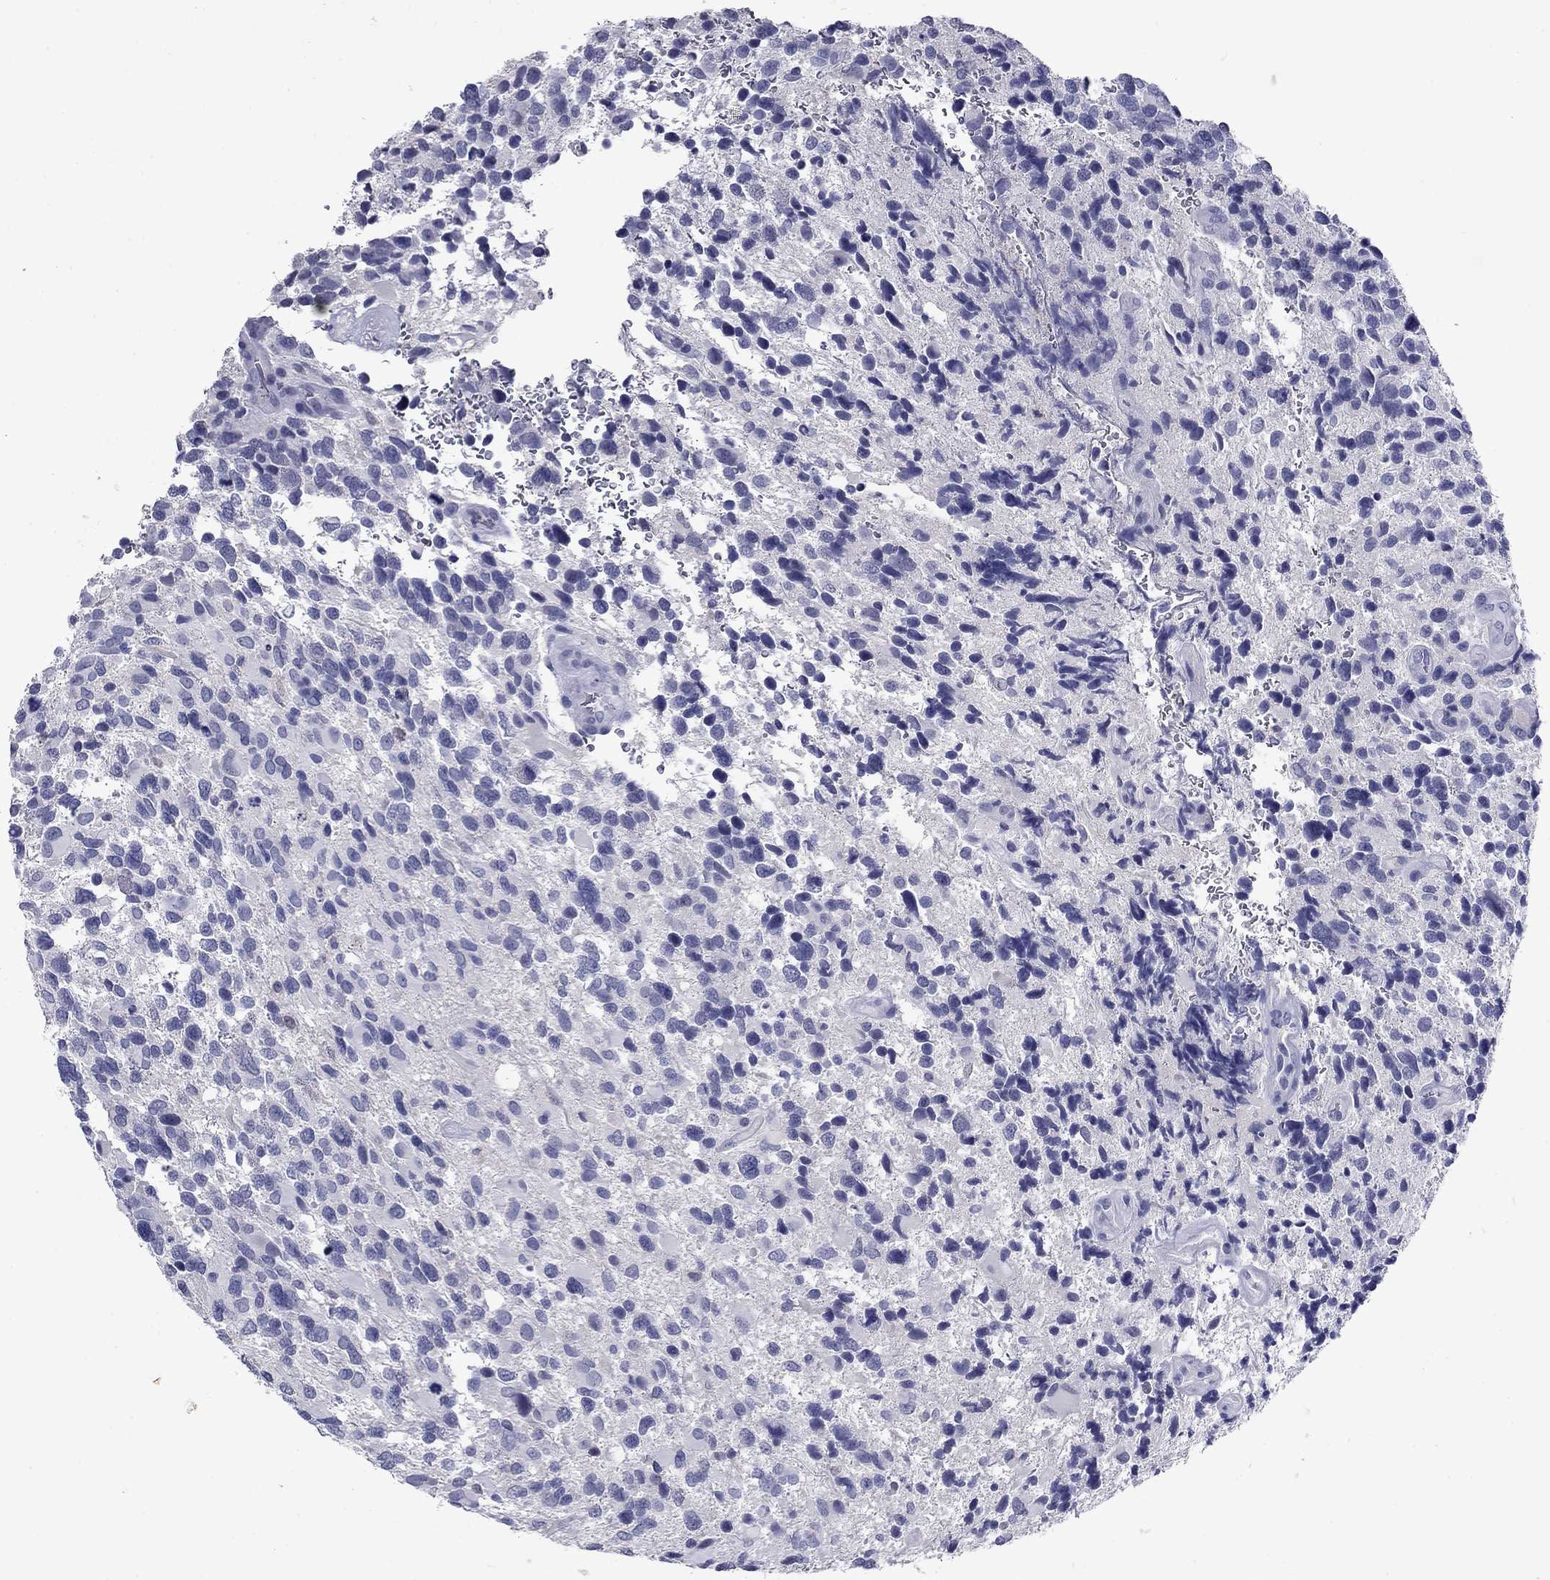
{"staining": {"intensity": "negative", "quantity": "none", "location": "none"}, "tissue": "glioma", "cell_type": "Tumor cells", "image_type": "cancer", "snomed": [{"axis": "morphology", "description": "Glioma, malignant, Low grade"}, {"axis": "topography", "description": "Brain"}], "caption": "Low-grade glioma (malignant) stained for a protein using IHC demonstrates no staining tumor cells.", "gene": "CFAP119", "patient": {"sex": "female", "age": 32}}